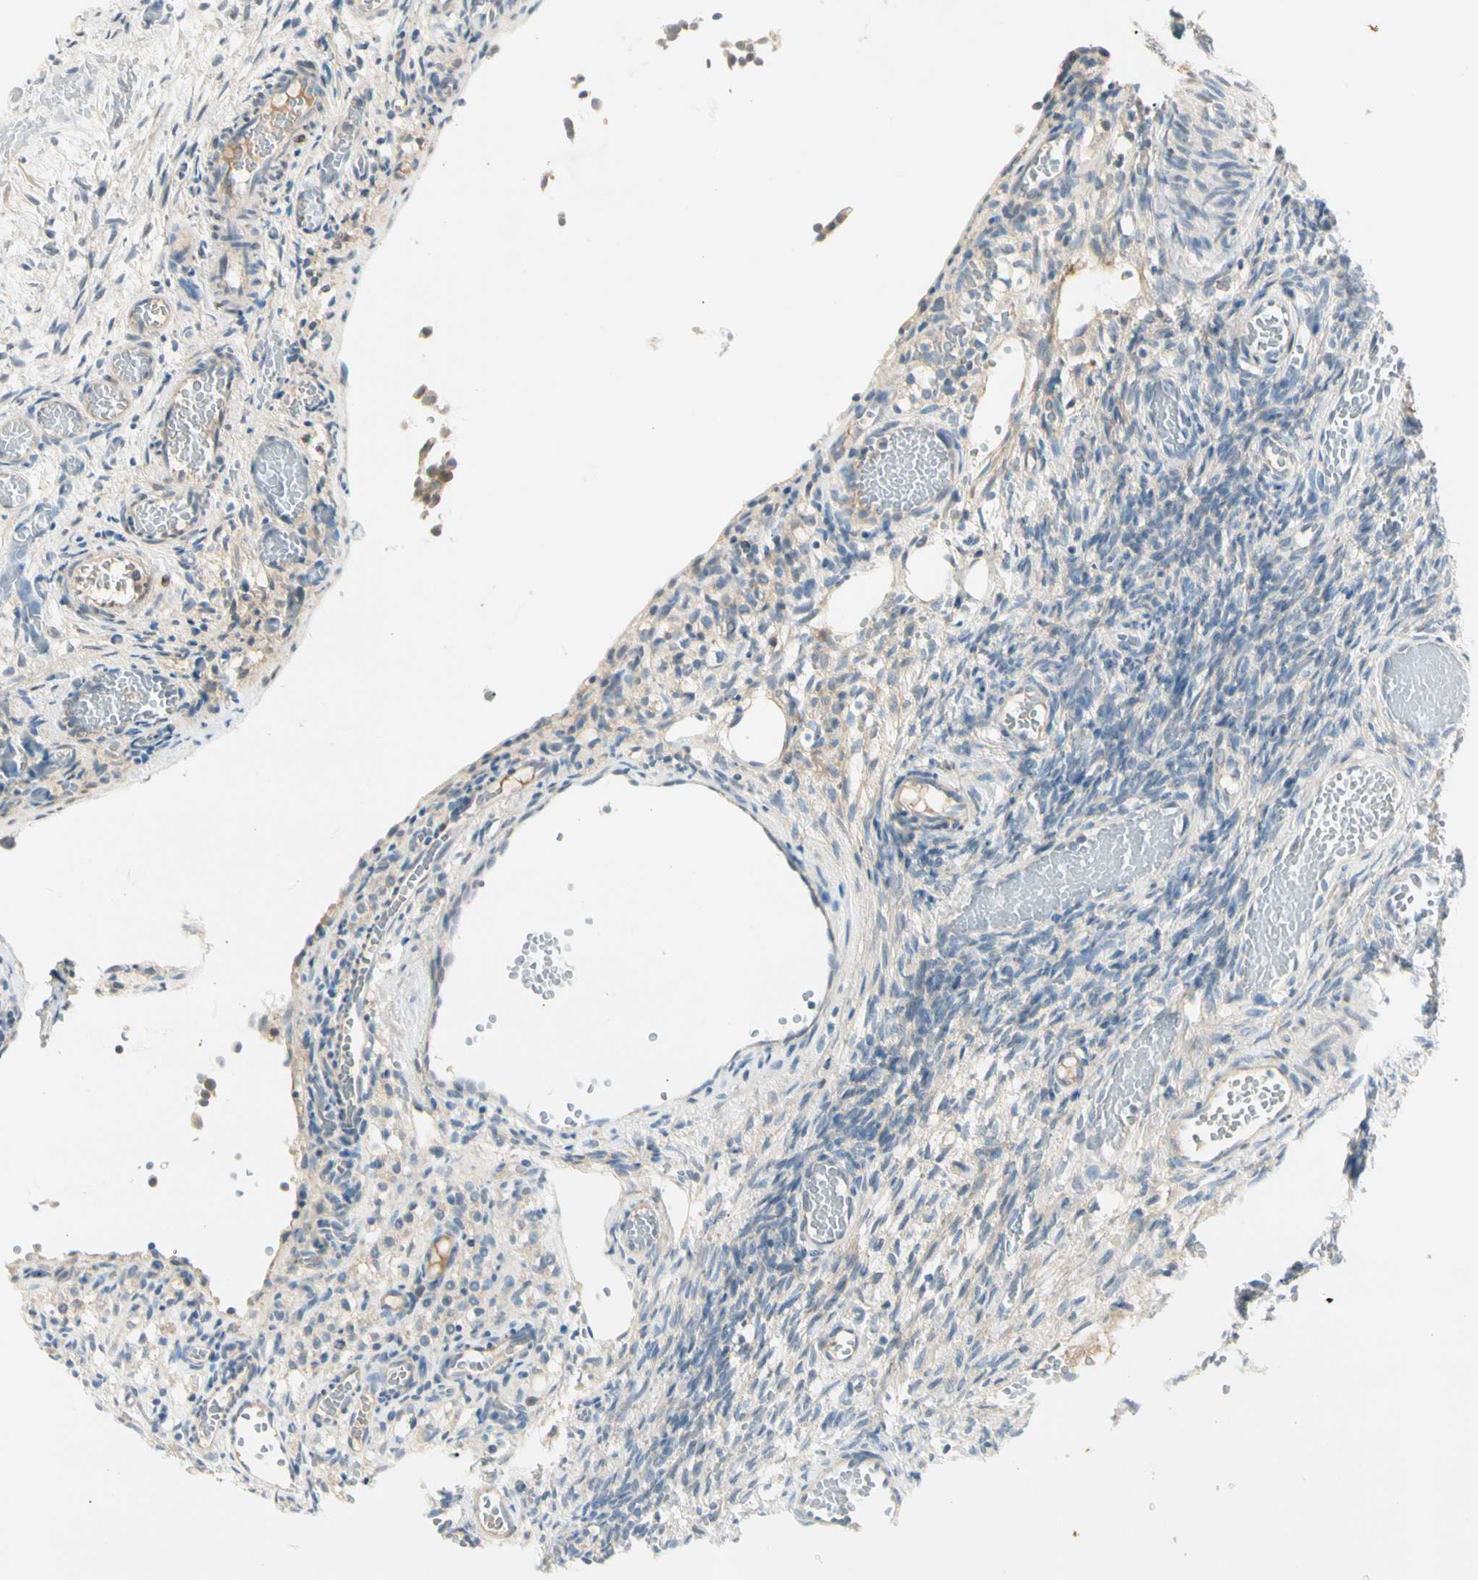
{"staining": {"intensity": "negative", "quantity": "none", "location": "none"}, "tissue": "ovary", "cell_type": "Ovarian stroma cells", "image_type": "normal", "snomed": [{"axis": "morphology", "description": "Normal tissue, NOS"}, {"axis": "topography", "description": "Ovary"}], "caption": "High power microscopy photomicrograph of an immunohistochemistry histopathology image of benign ovary, revealing no significant positivity in ovarian stroma cells. (DAB (3,3'-diaminobenzidine) immunohistochemistry visualized using brightfield microscopy, high magnification).", "gene": "PITX1", "patient": {"sex": "female", "age": 35}}